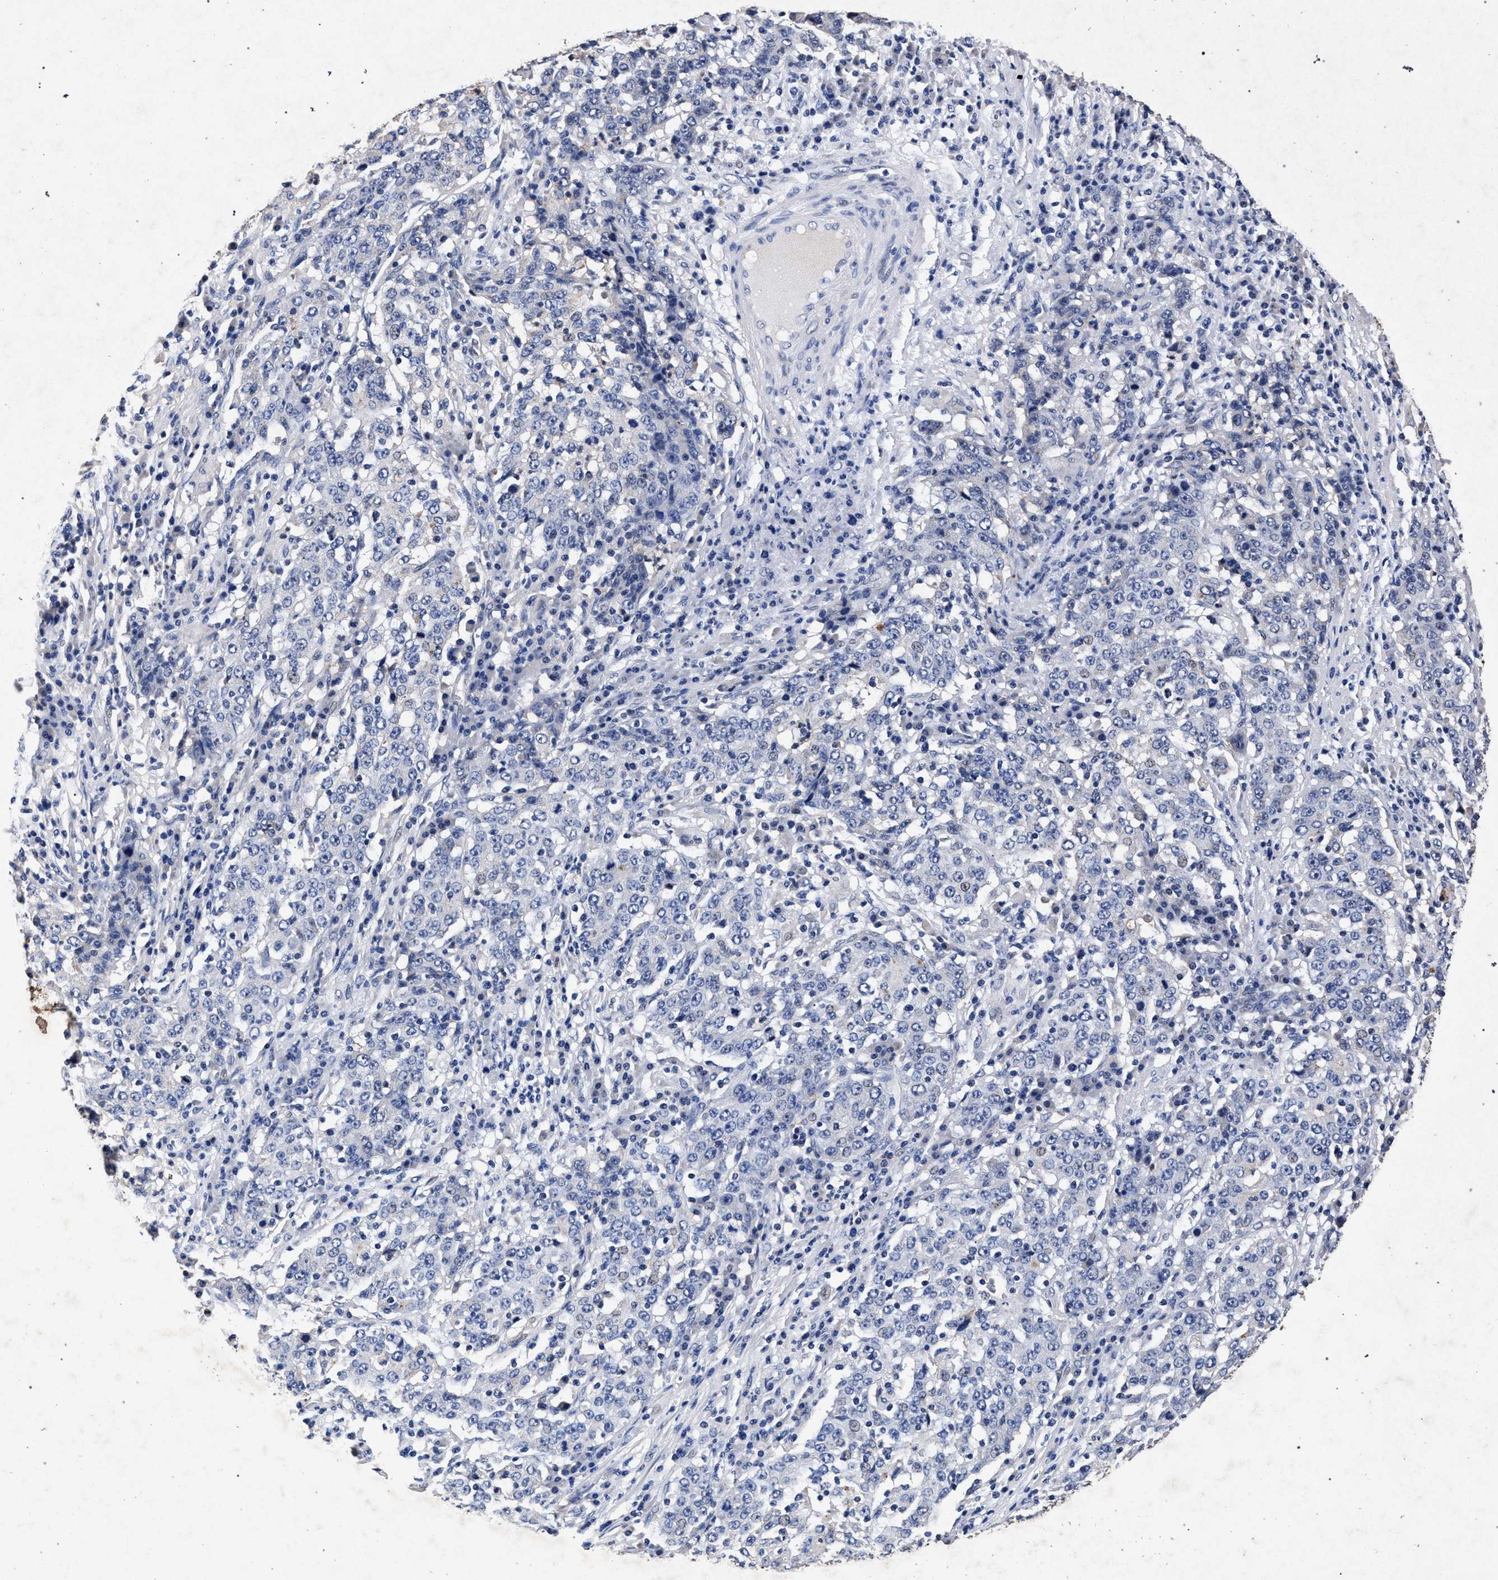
{"staining": {"intensity": "negative", "quantity": "none", "location": "none"}, "tissue": "stomach cancer", "cell_type": "Tumor cells", "image_type": "cancer", "snomed": [{"axis": "morphology", "description": "Adenocarcinoma, NOS"}, {"axis": "topography", "description": "Stomach"}], "caption": "Tumor cells are negative for brown protein staining in adenocarcinoma (stomach).", "gene": "ATP1A2", "patient": {"sex": "male", "age": 59}}